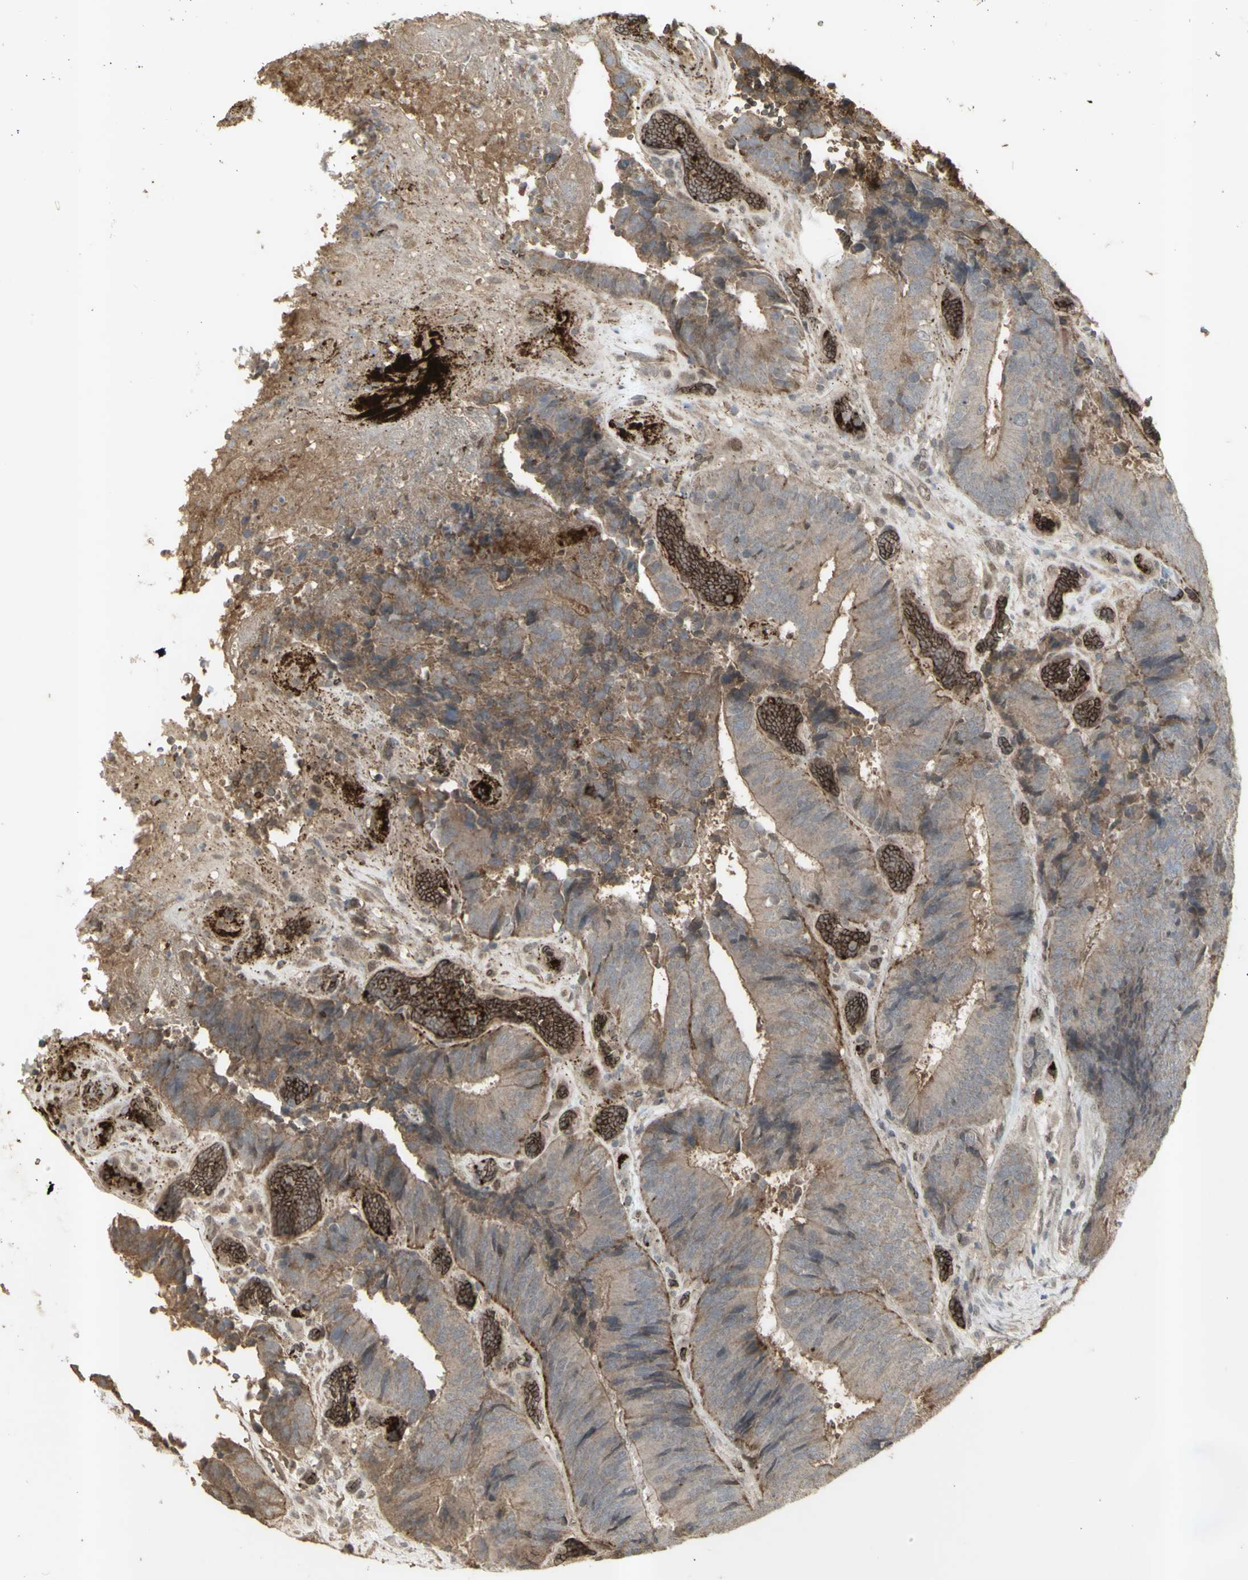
{"staining": {"intensity": "moderate", "quantity": "25%-75%", "location": "cytoplasmic/membranous"}, "tissue": "colorectal cancer", "cell_type": "Tumor cells", "image_type": "cancer", "snomed": [{"axis": "morphology", "description": "Adenocarcinoma, NOS"}, {"axis": "topography", "description": "Rectum"}], "caption": "Immunohistochemistry (IHC) image of neoplastic tissue: colorectal cancer stained using immunohistochemistry shows medium levels of moderate protein expression localized specifically in the cytoplasmic/membranous of tumor cells, appearing as a cytoplasmic/membranous brown color.", "gene": "ALOX12", "patient": {"sex": "male", "age": 72}}